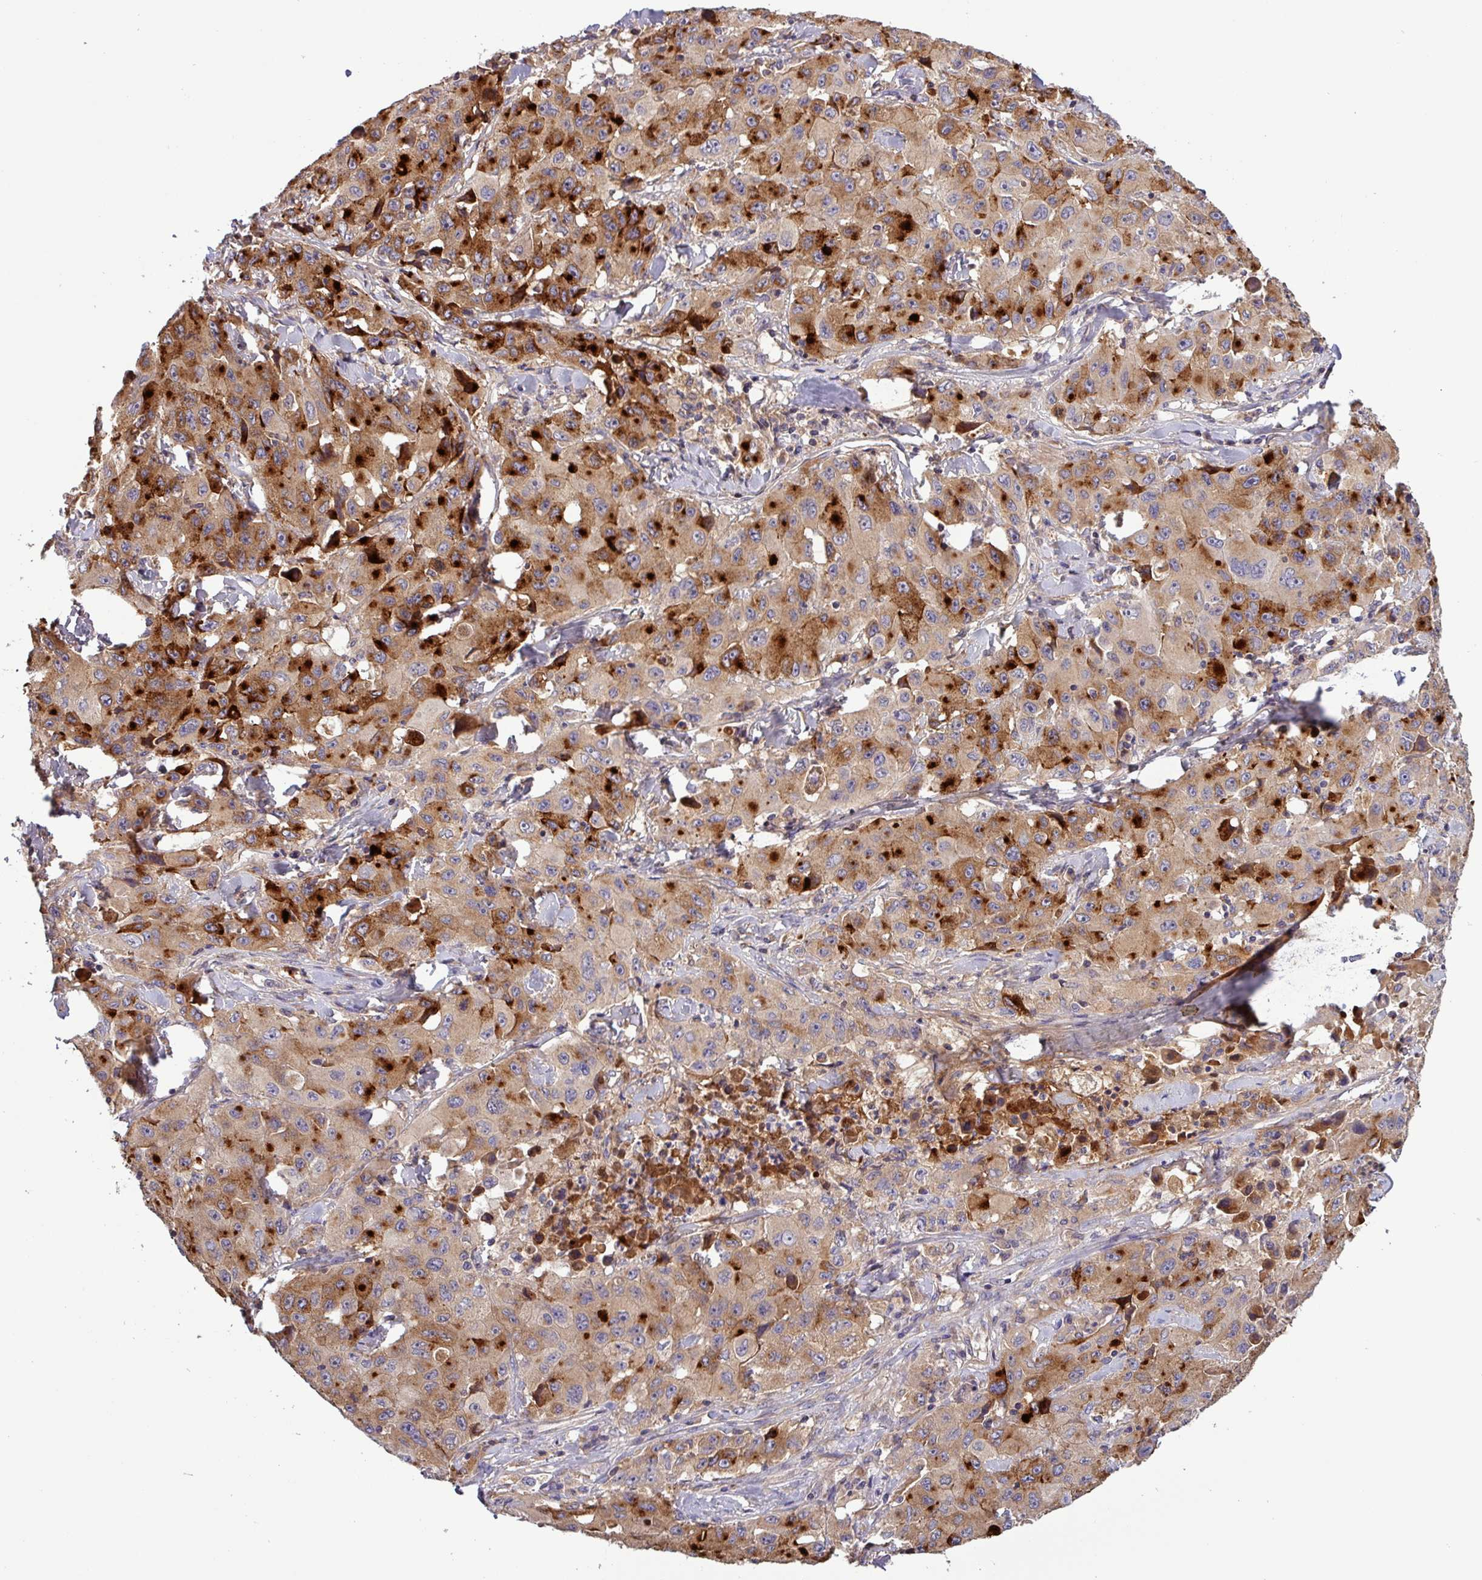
{"staining": {"intensity": "strong", "quantity": "25%-75%", "location": "cytoplasmic/membranous"}, "tissue": "lung cancer", "cell_type": "Tumor cells", "image_type": "cancer", "snomed": [{"axis": "morphology", "description": "Squamous cell carcinoma, NOS"}, {"axis": "topography", "description": "Lung"}], "caption": "DAB immunohistochemical staining of lung cancer (squamous cell carcinoma) reveals strong cytoplasmic/membranous protein positivity in about 25%-75% of tumor cells.", "gene": "SFTPB", "patient": {"sex": "male", "age": 63}}